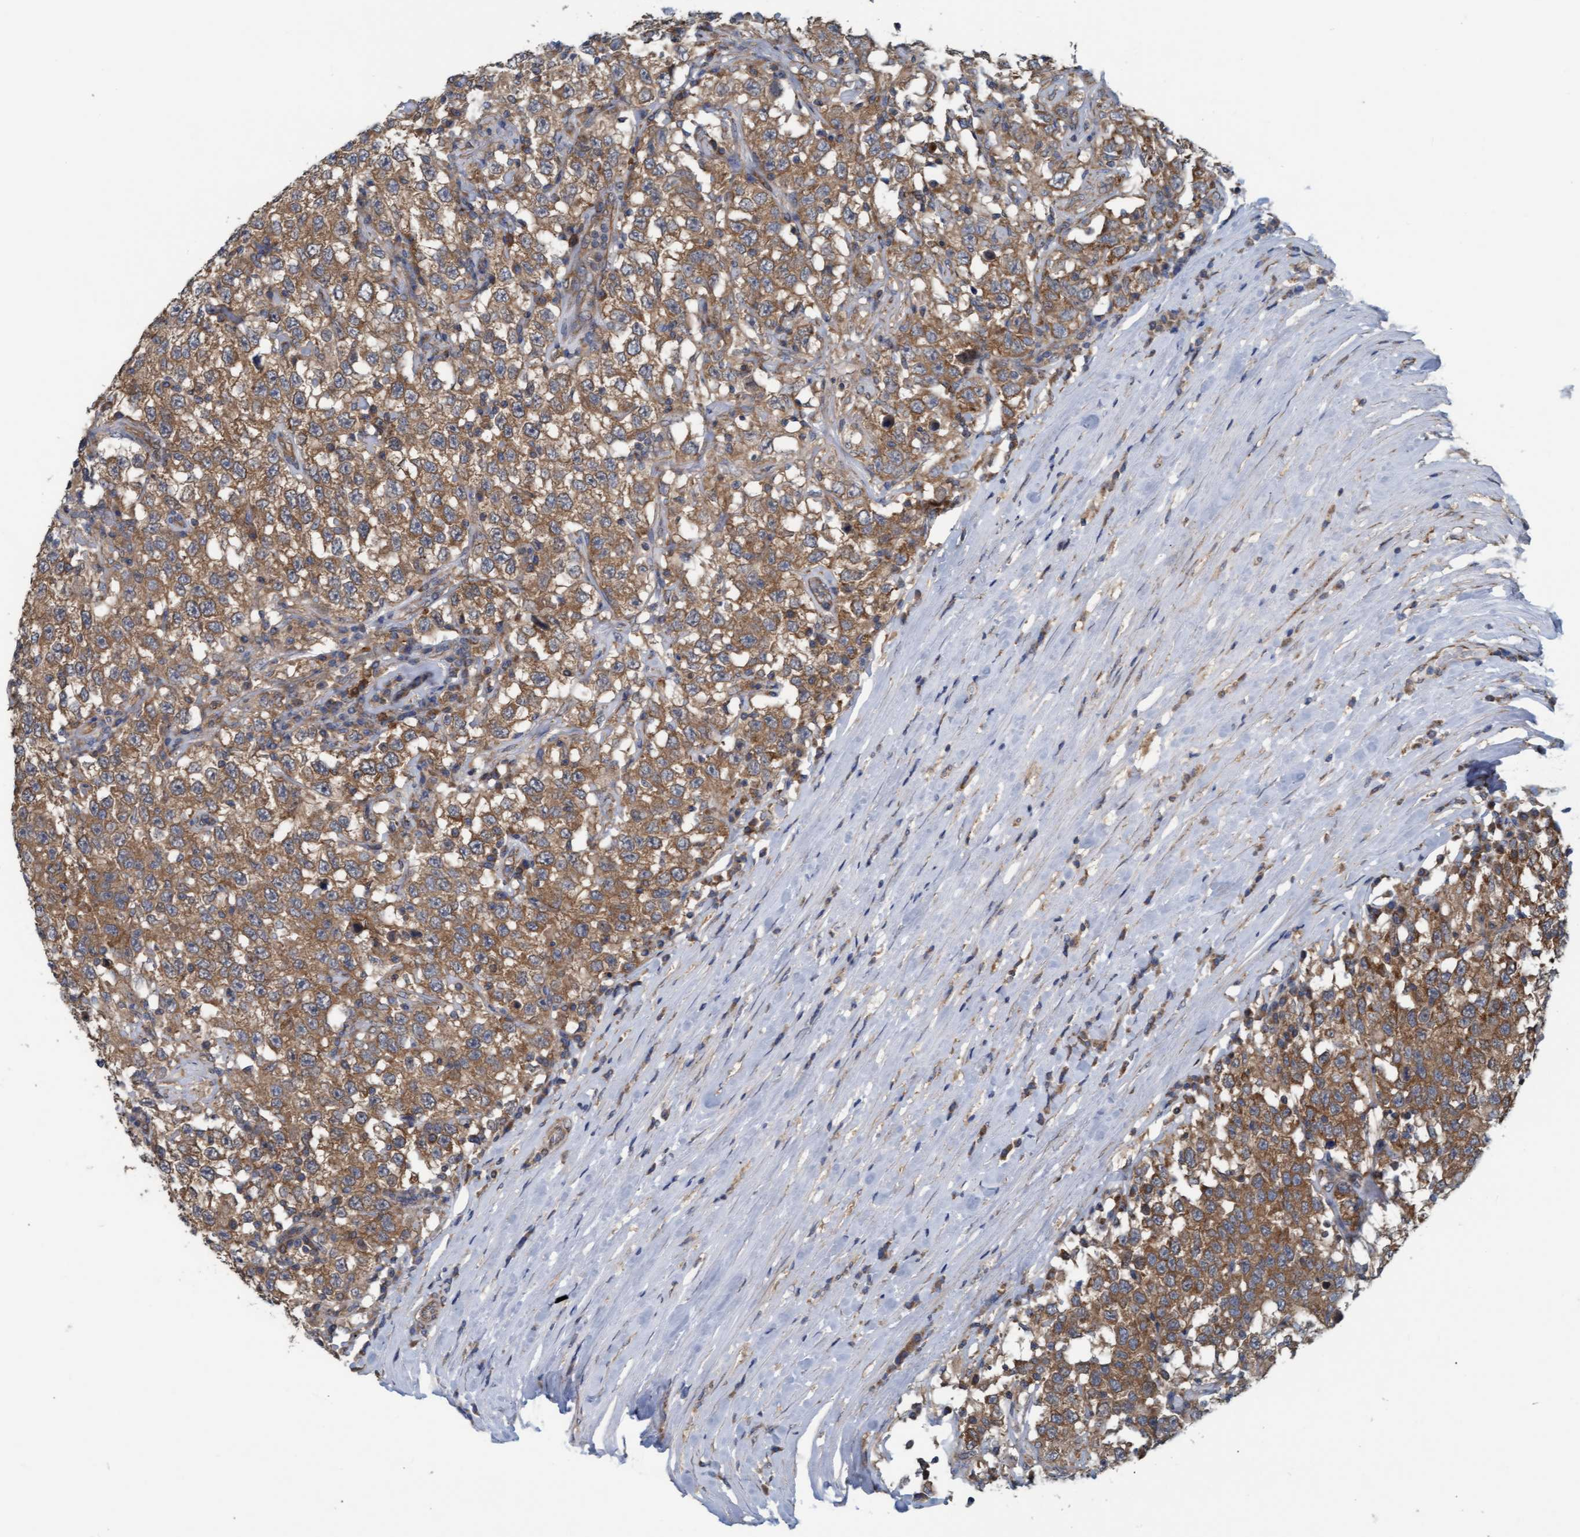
{"staining": {"intensity": "moderate", "quantity": ">75%", "location": "cytoplasmic/membranous"}, "tissue": "testis cancer", "cell_type": "Tumor cells", "image_type": "cancer", "snomed": [{"axis": "morphology", "description": "Seminoma, NOS"}, {"axis": "topography", "description": "Testis"}], "caption": "Immunohistochemistry micrograph of human testis cancer (seminoma) stained for a protein (brown), which displays medium levels of moderate cytoplasmic/membranous staining in about >75% of tumor cells.", "gene": "LRSAM1", "patient": {"sex": "male", "age": 41}}